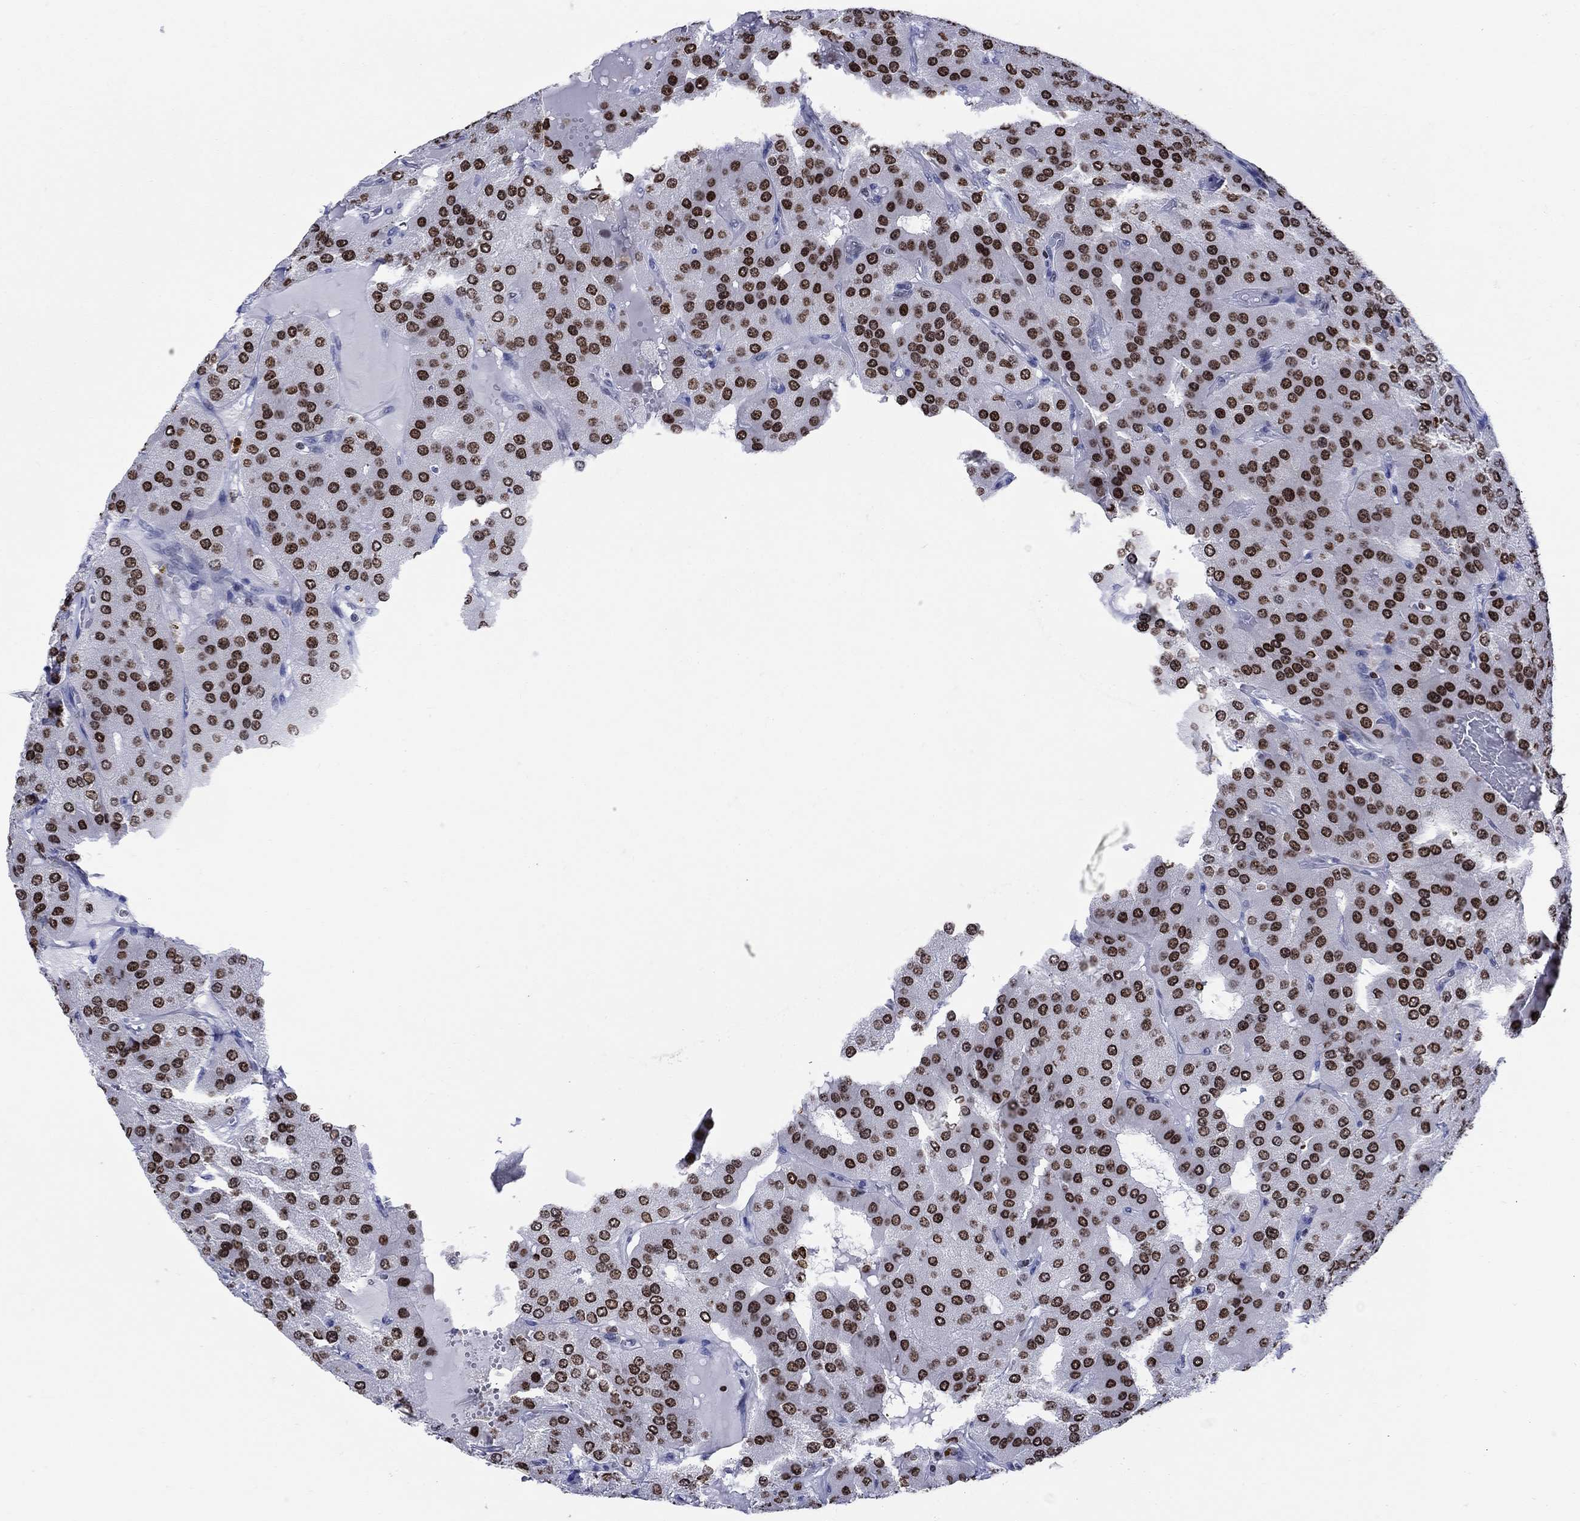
{"staining": {"intensity": "strong", "quantity": "25%-75%", "location": "nuclear"}, "tissue": "parathyroid gland", "cell_type": "Glandular cells", "image_type": "normal", "snomed": [{"axis": "morphology", "description": "Normal tissue, NOS"}, {"axis": "morphology", "description": "Adenoma, NOS"}, {"axis": "topography", "description": "Parathyroid gland"}], "caption": "Strong nuclear protein expression is appreciated in about 25%-75% of glandular cells in parathyroid gland.", "gene": "HMGA1", "patient": {"sex": "female", "age": 86}}